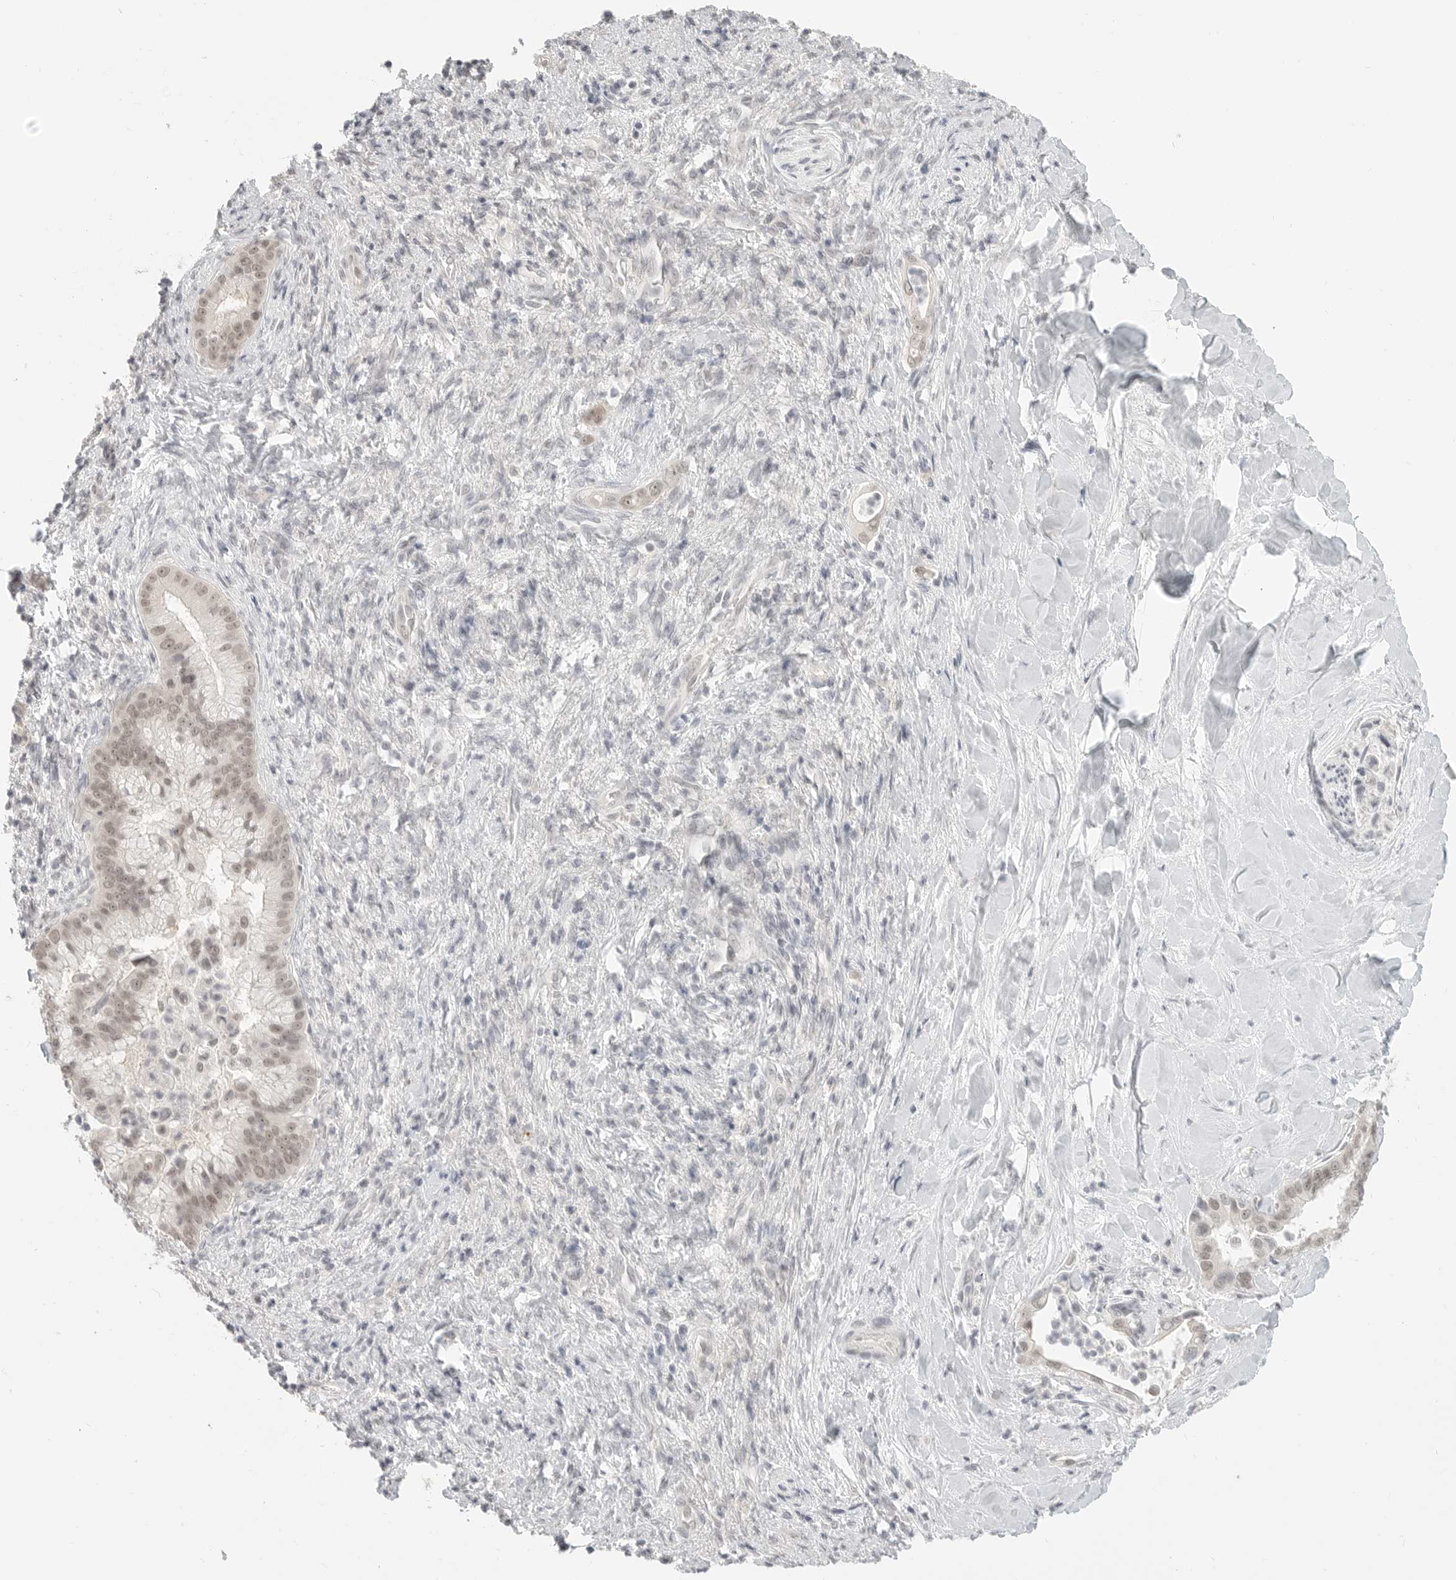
{"staining": {"intensity": "weak", "quantity": "25%-75%", "location": "nuclear"}, "tissue": "liver cancer", "cell_type": "Tumor cells", "image_type": "cancer", "snomed": [{"axis": "morphology", "description": "Cholangiocarcinoma"}, {"axis": "topography", "description": "Liver"}], "caption": "The immunohistochemical stain shows weak nuclear staining in tumor cells of liver cancer tissue.", "gene": "KLK11", "patient": {"sex": "female", "age": 54}}